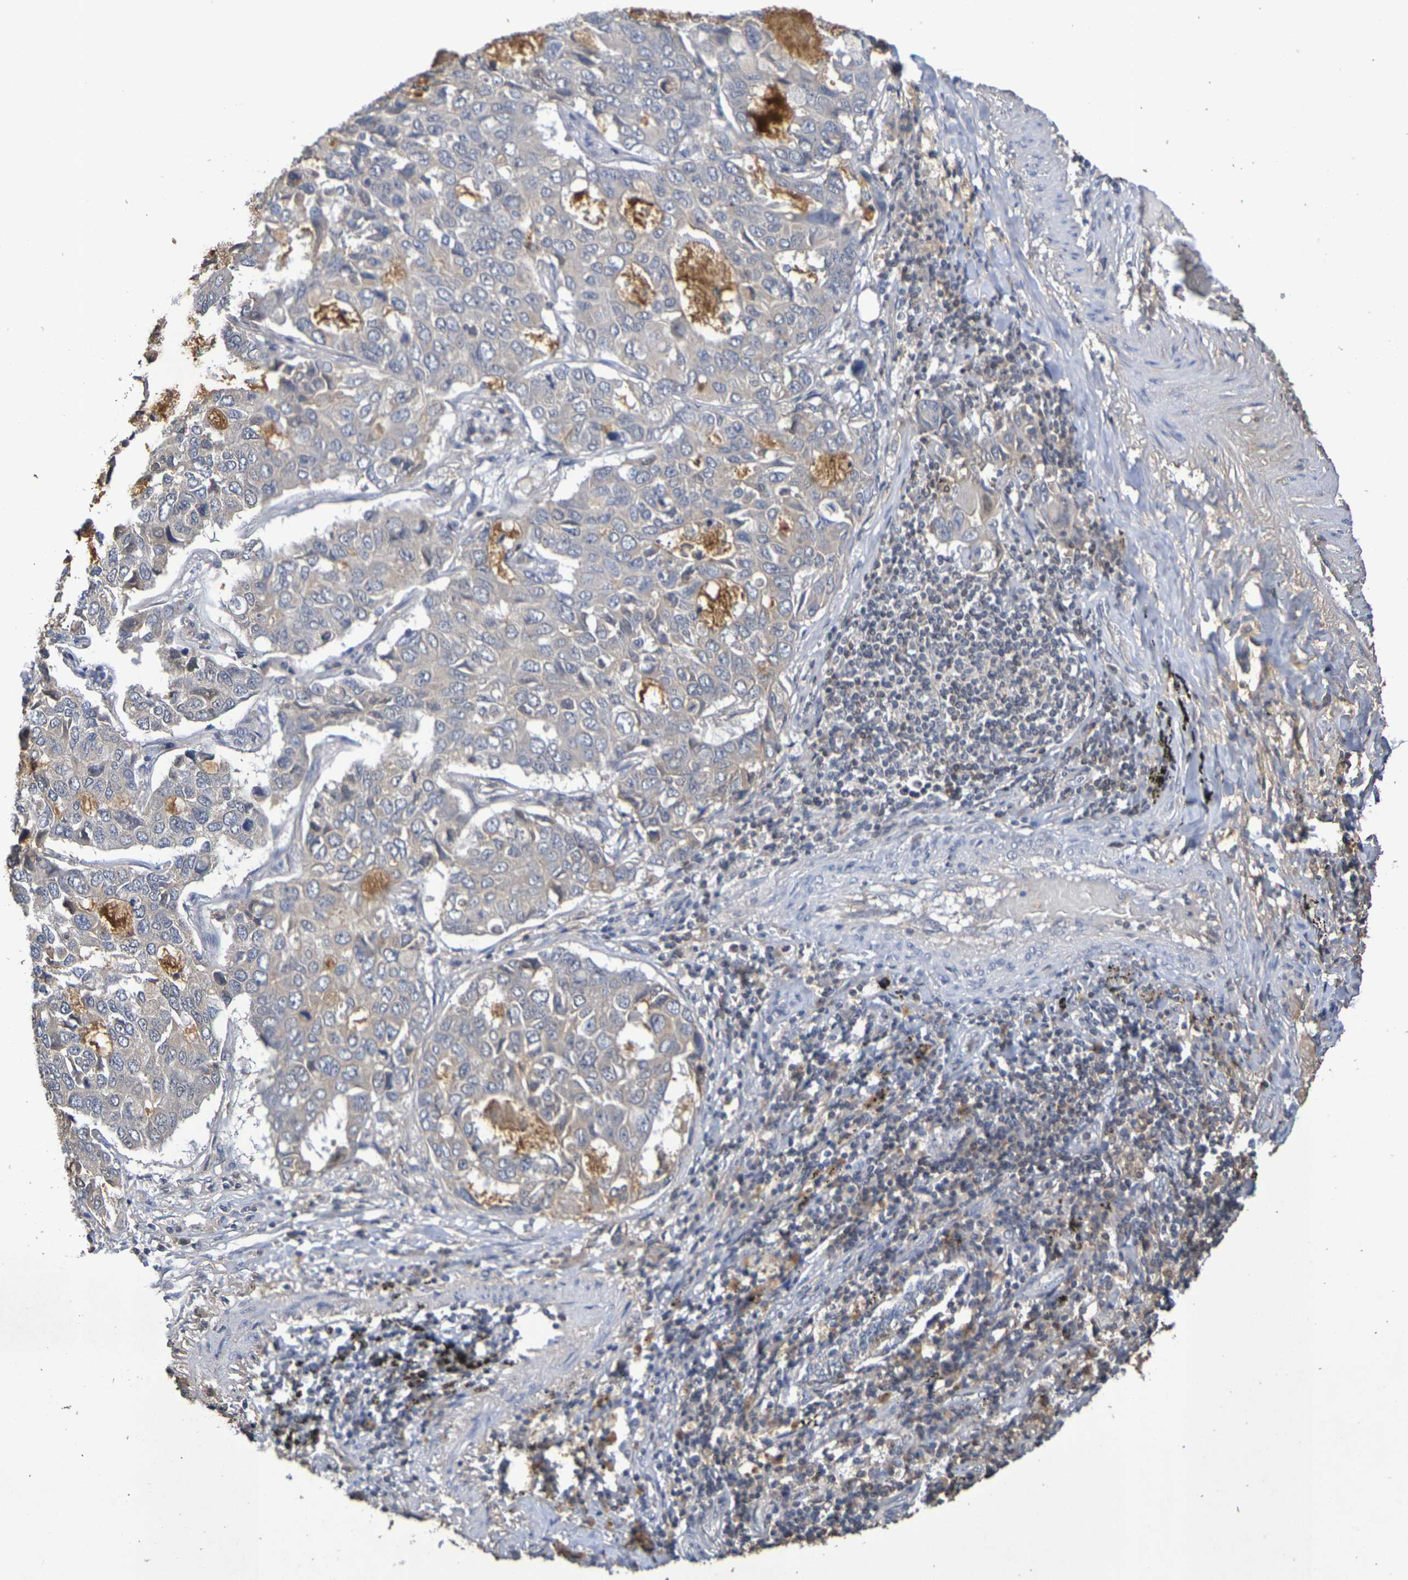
{"staining": {"intensity": "weak", "quantity": ">75%", "location": "cytoplasmic/membranous,nuclear"}, "tissue": "lung cancer", "cell_type": "Tumor cells", "image_type": "cancer", "snomed": [{"axis": "morphology", "description": "Adenocarcinoma, NOS"}, {"axis": "topography", "description": "Lung"}], "caption": "Lung cancer stained for a protein displays weak cytoplasmic/membranous and nuclear positivity in tumor cells.", "gene": "TERF2", "patient": {"sex": "male", "age": 64}}